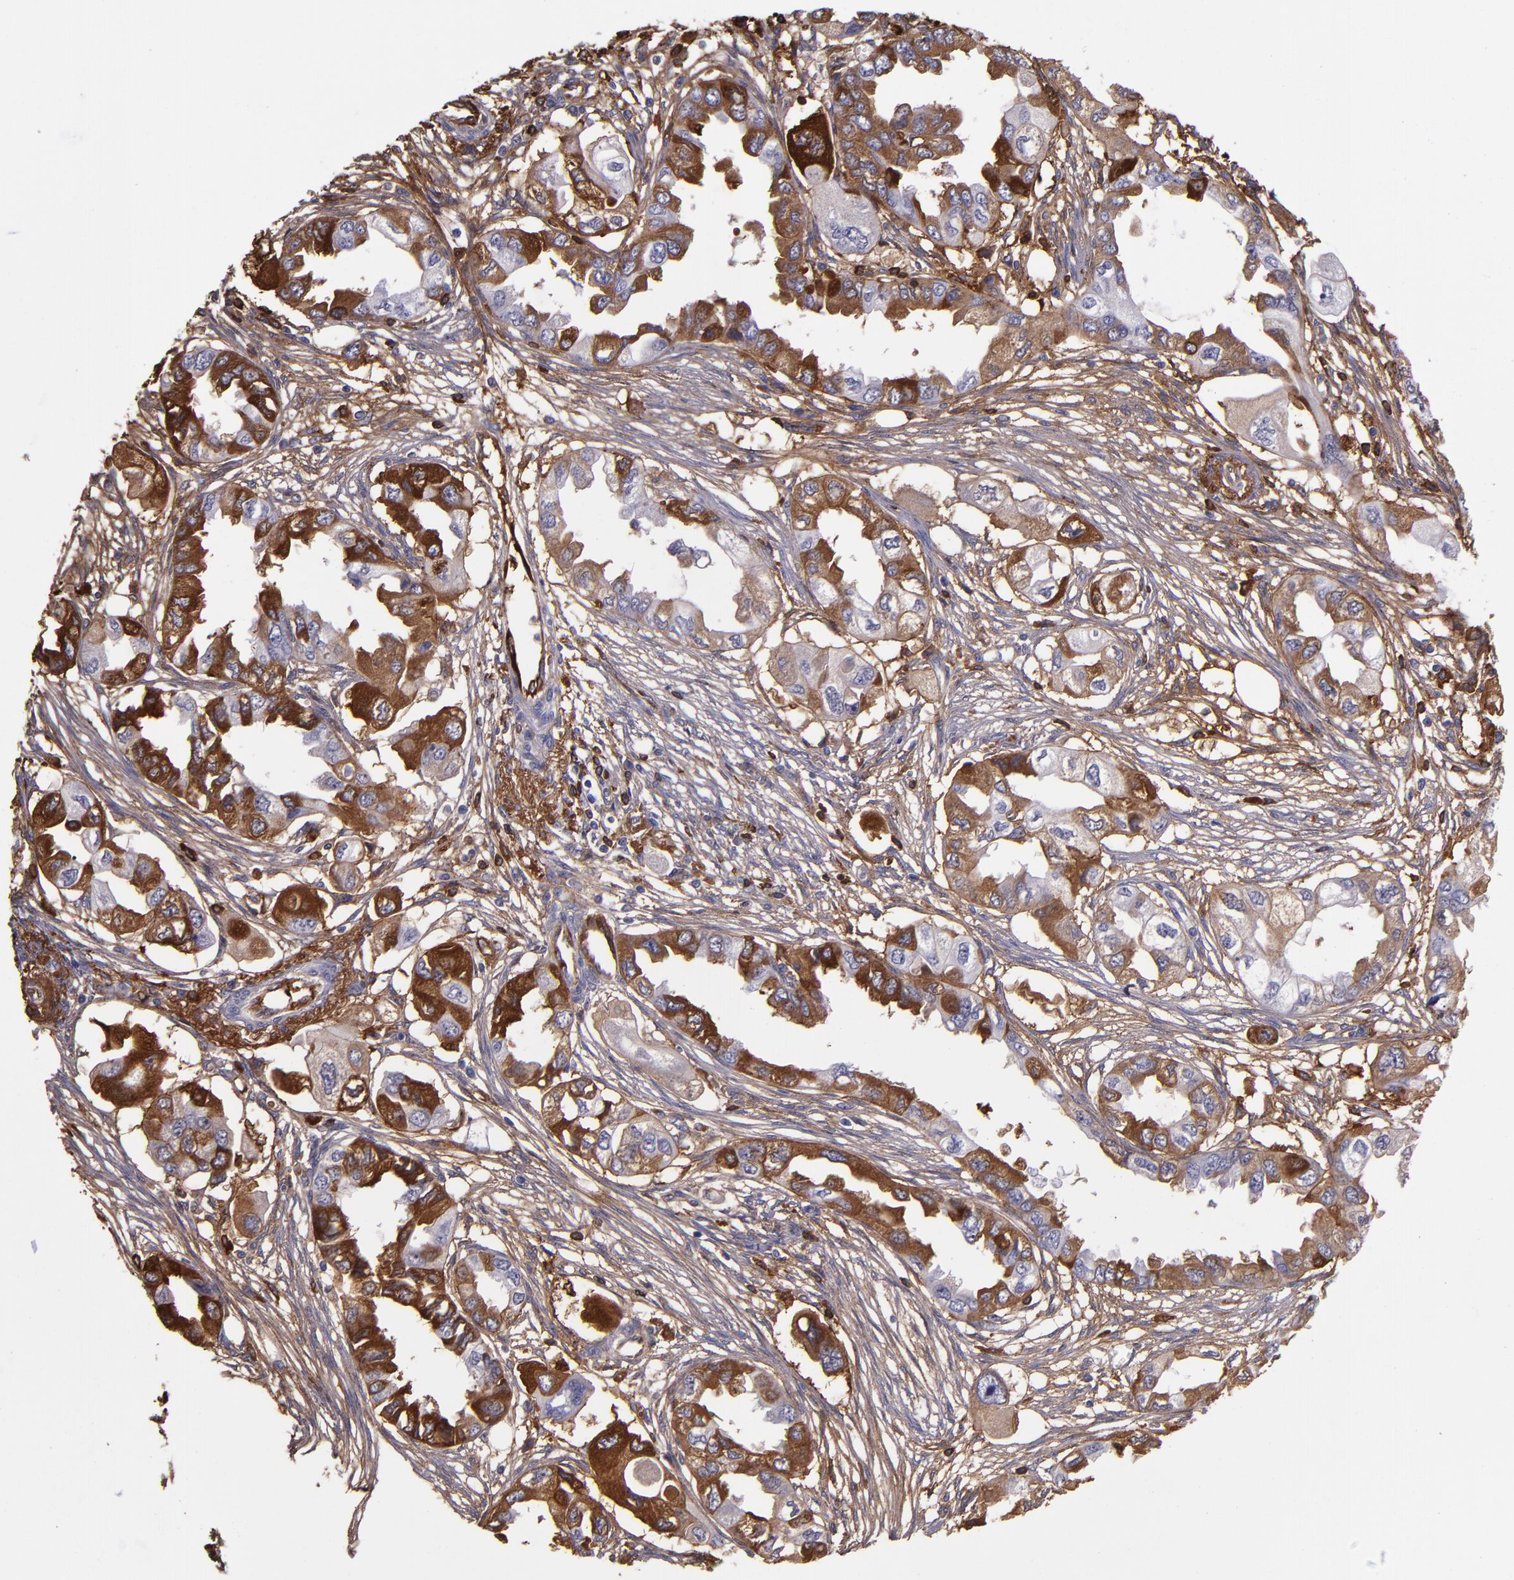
{"staining": {"intensity": "strong", "quantity": "25%-75%", "location": "cytoplasmic/membranous"}, "tissue": "endometrial cancer", "cell_type": "Tumor cells", "image_type": "cancer", "snomed": [{"axis": "morphology", "description": "Adenocarcinoma, NOS"}, {"axis": "topography", "description": "Endometrium"}], "caption": "Protein staining by immunohistochemistry demonstrates strong cytoplasmic/membranous expression in about 25%-75% of tumor cells in adenocarcinoma (endometrial). (IHC, brightfield microscopy, high magnification).", "gene": "A2M", "patient": {"sex": "female", "age": 67}}